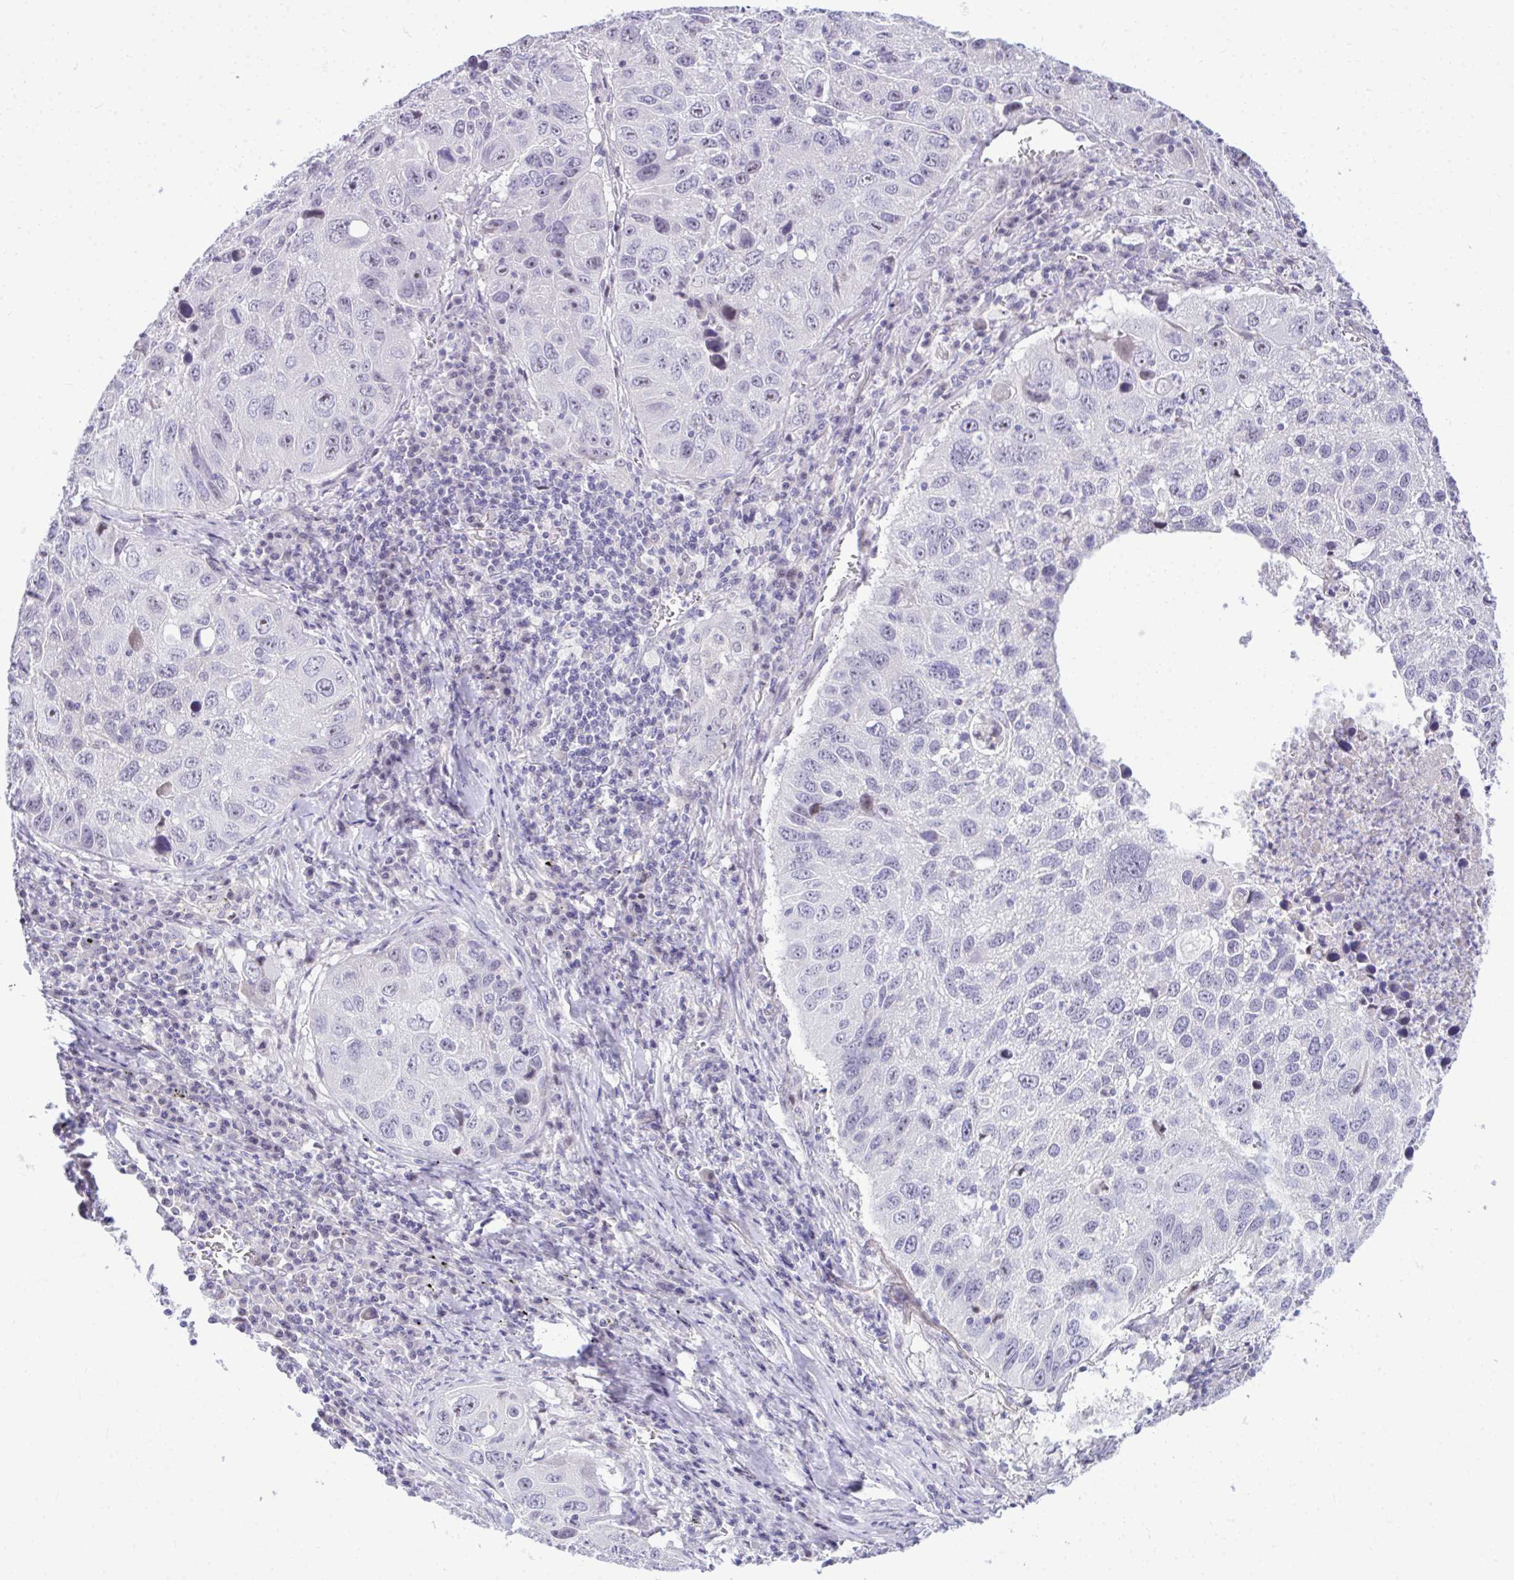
{"staining": {"intensity": "negative", "quantity": "none", "location": "none"}, "tissue": "lung cancer", "cell_type": "Tumor cells", "image_type": "cancer", "snomed": [{"axis": "morphology", "description": "Squamous cell carcinoma, NOS"}, {"axis": "topography", "description": "Lung"}], "caption": "Tumor cells are negative for protein expression in human lung squamous cell carcinoma.", "gene": "EID3", "patient": {"sex": "female", "age": 61}}